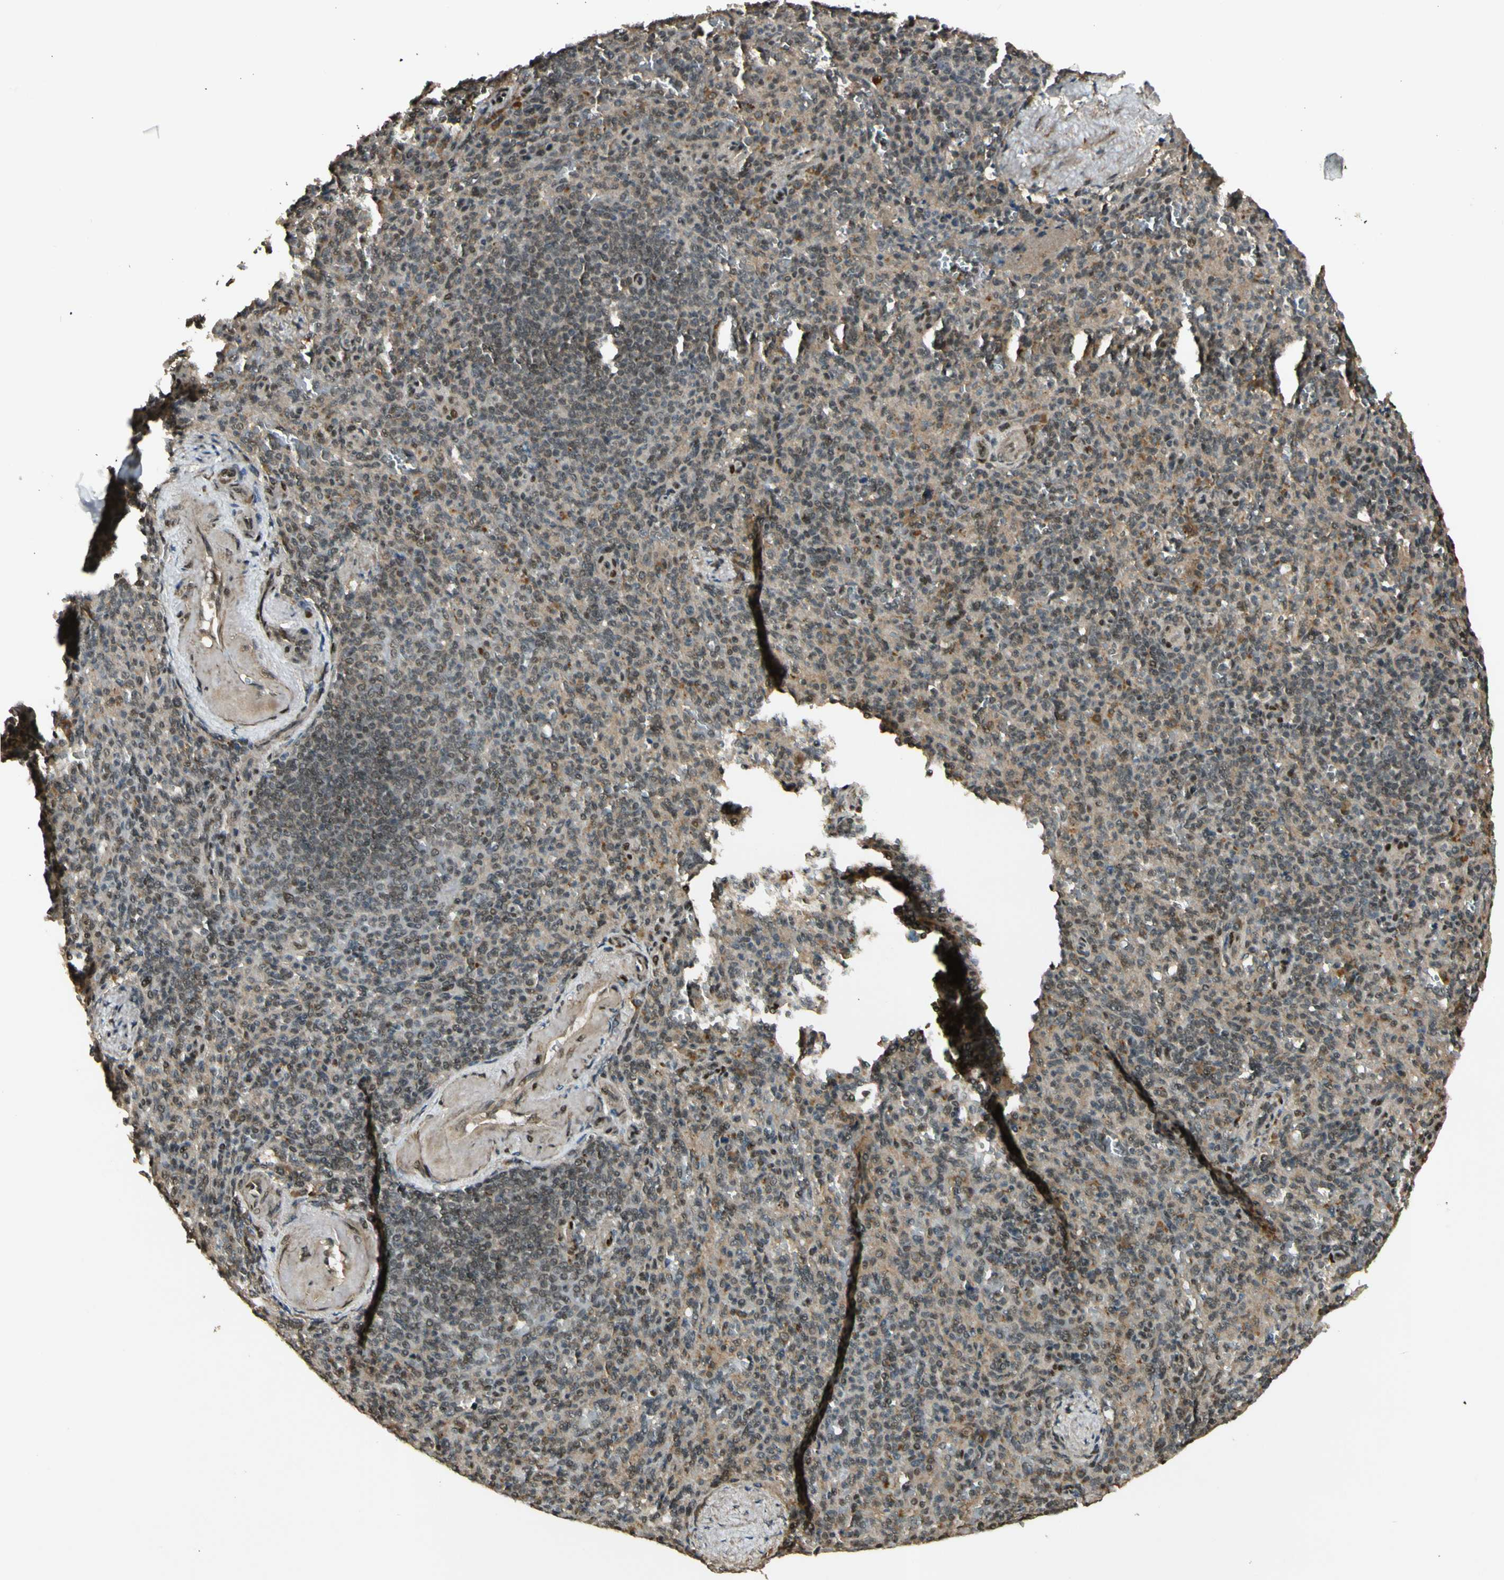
{"staining": {"intensity": "weak", "quantity": "25%-75%", "location": "cytoplasmic/membranous"}, "tissue": "spleen", "cell_type": "Cells in red pulp", "image_type": "normal", "snomed": [{"axis": "morphology", "description": "Normal tissue, NOS"}, {"axis": "topography", "description": "Spleen"}], "caption": "About 25%-75% of cells in red pulp in benign human spleen reveal weak cytoplasmic/membranous protein expression as visualized by brown immunohistochemical staining.", "gene": "GMEB2", "patient": {"sex": "female", "age": 74}}